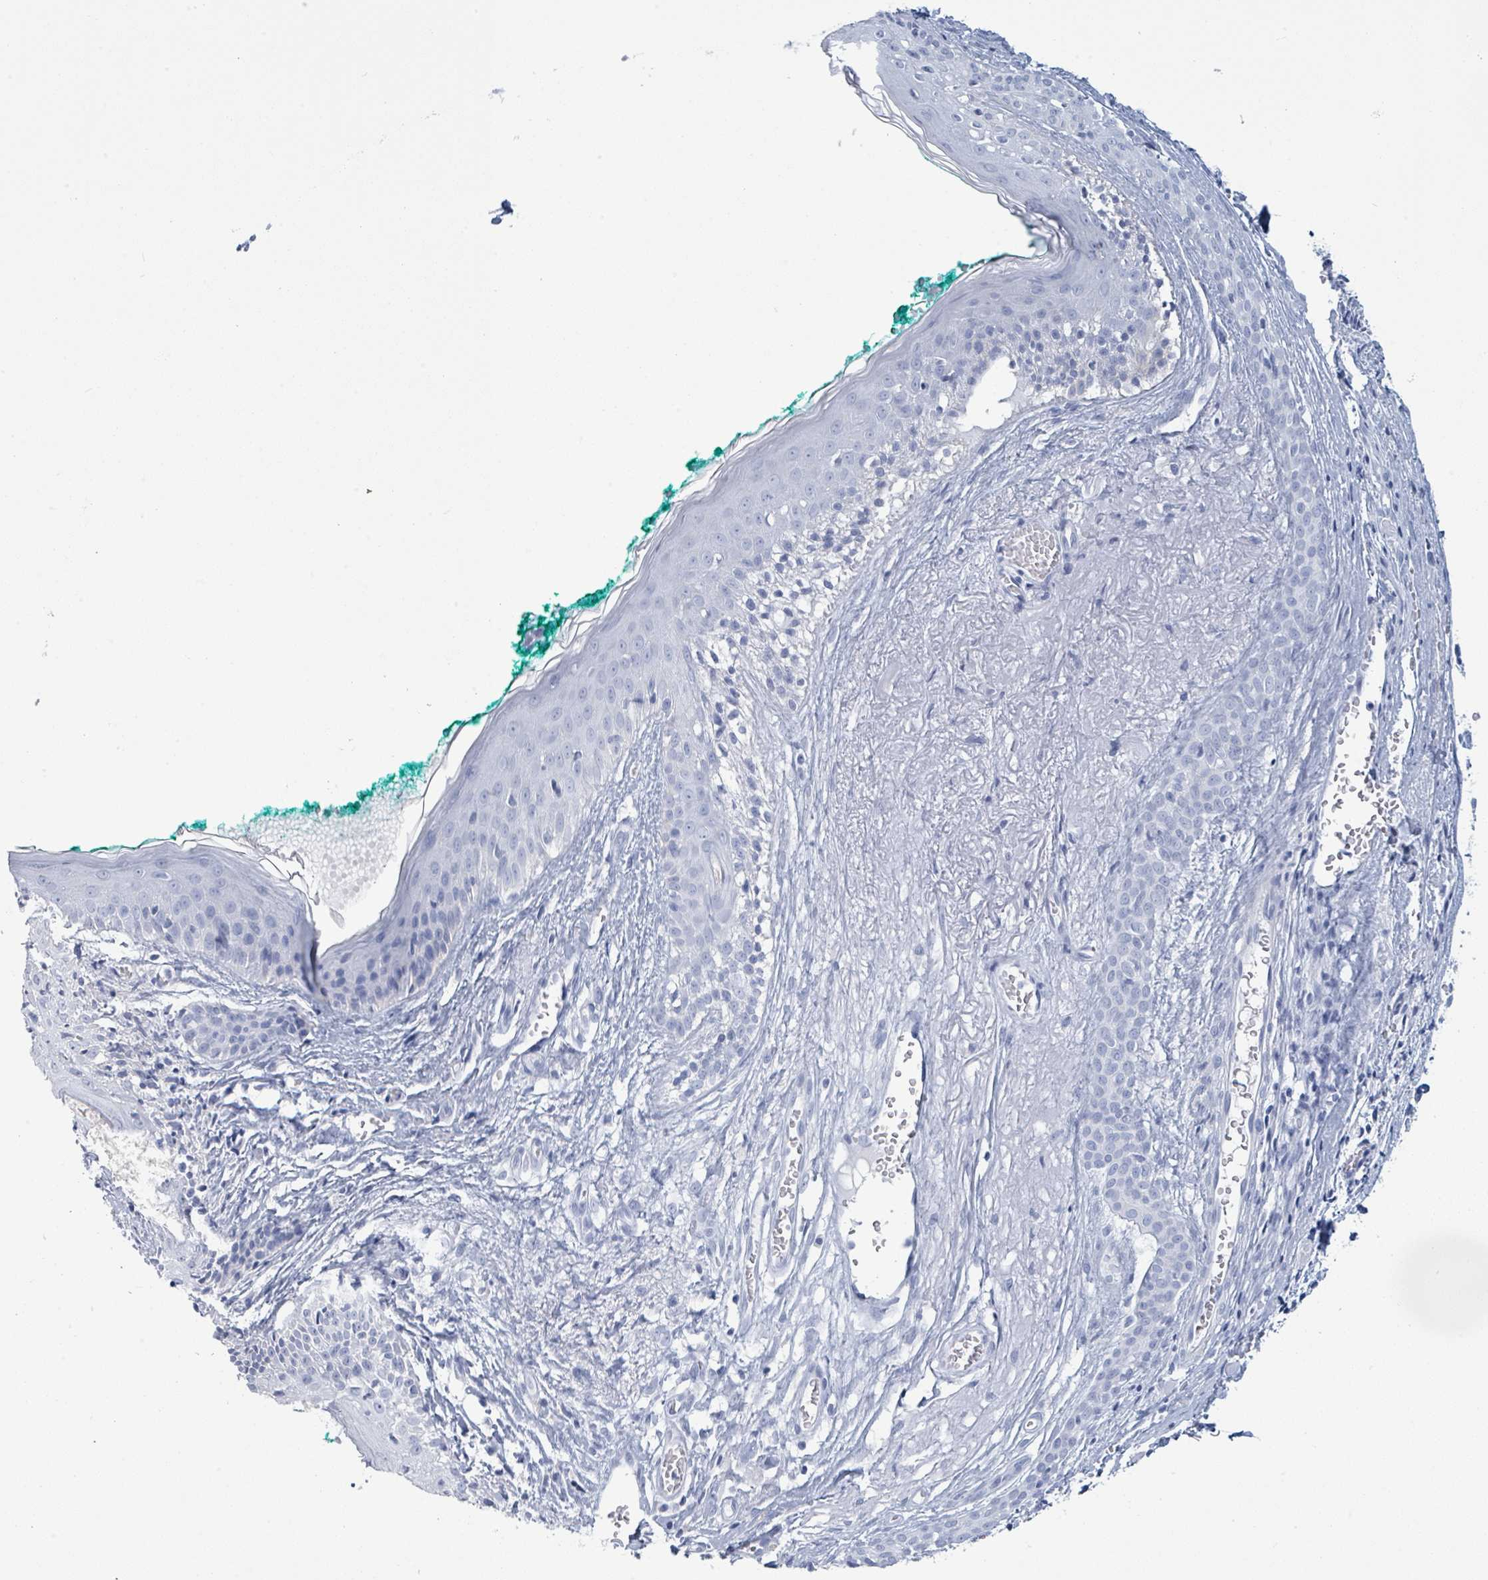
{"staining": {"intensity": "negative", "quantity": "none", "location": "none"}, "tissue": "skin cancer", "cell_type": "Tumor cells", "image_type": "cancer", "snomed": [{"axis": "morphology", "description": "Basal cell carcinoma"}, {"axis": "topography", "description": "Skin"}], "caption": "The photomicrograph reveals no significant staining in tumor cells of skin cancer.", "gene": "PGA3", "patient": {"sex": "male", "age": 61}}